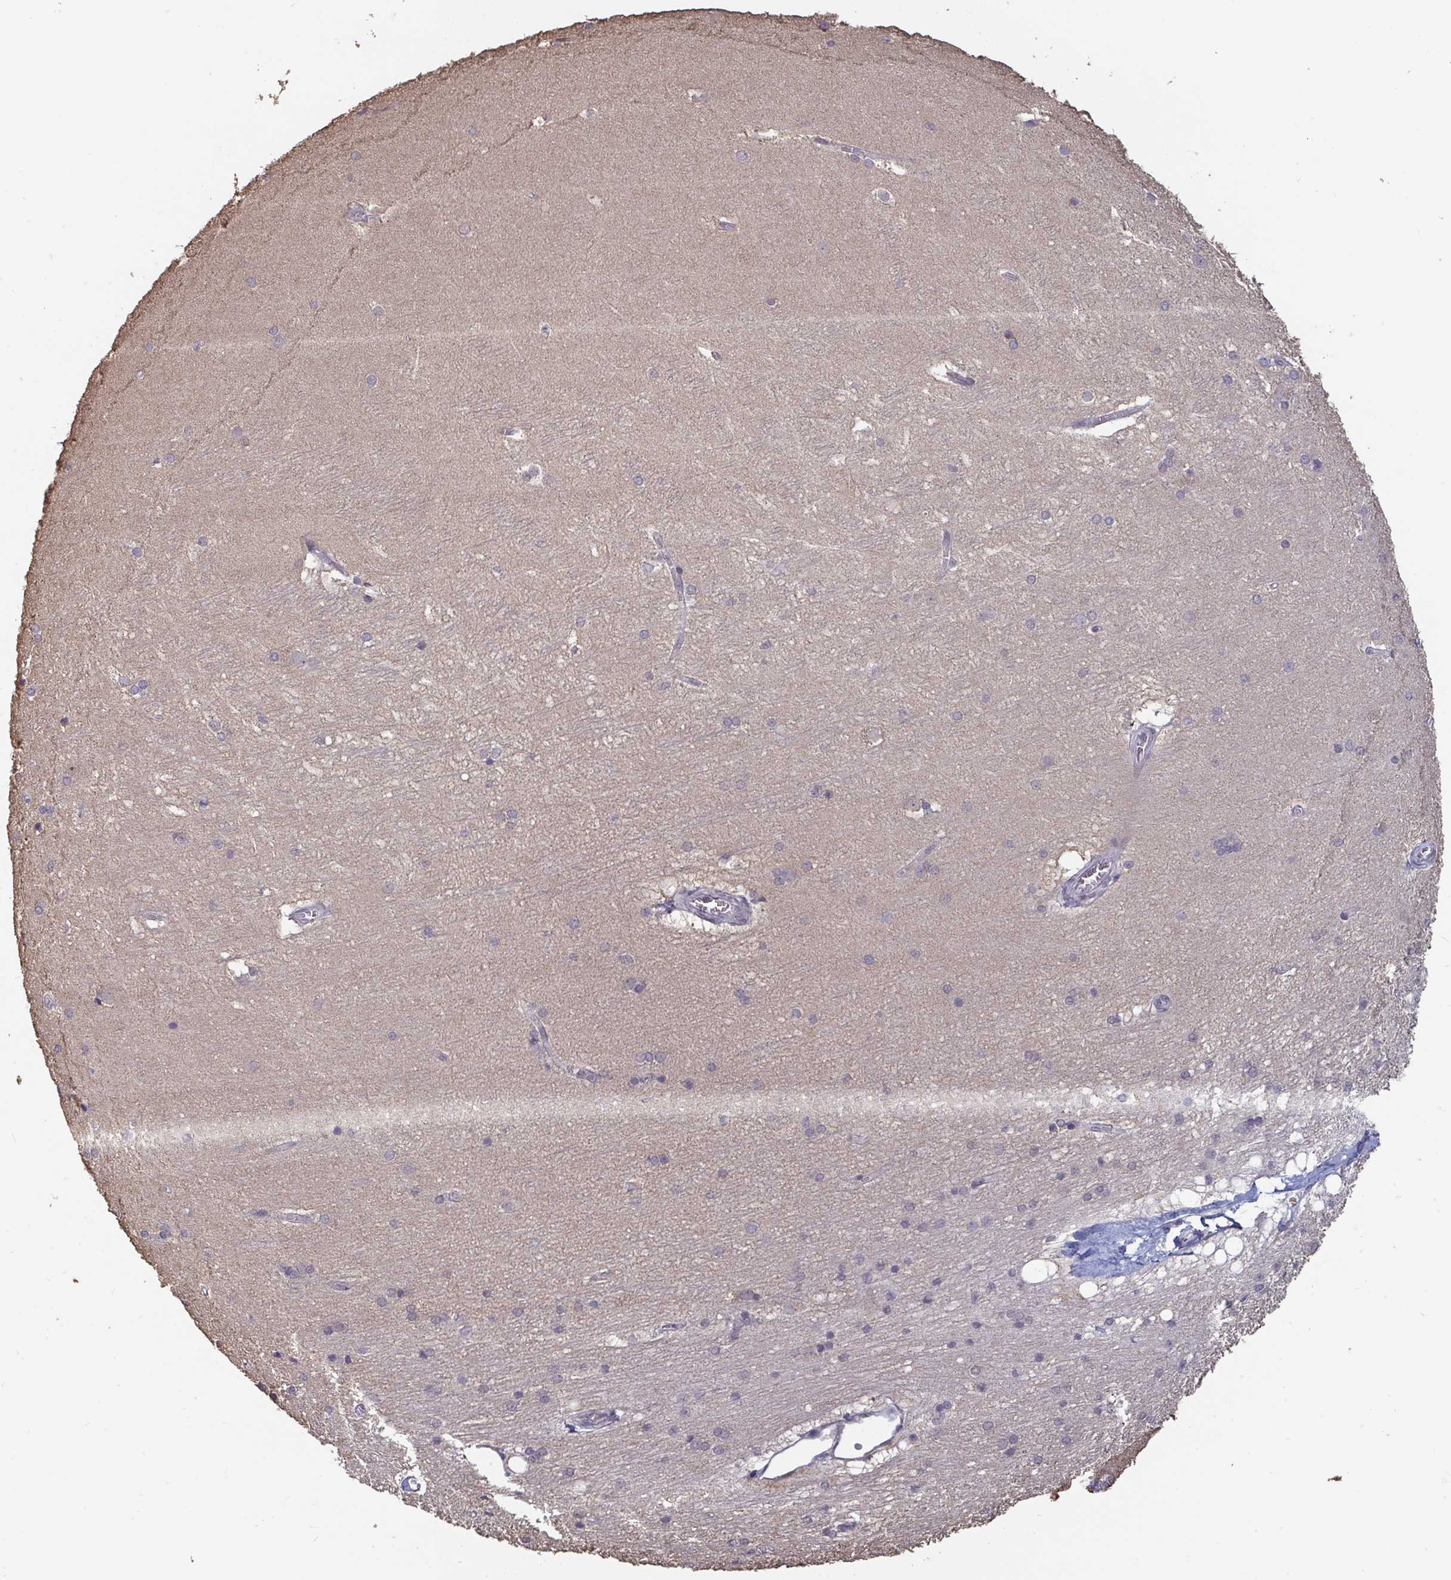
{"staining": {"intensity": "negative", "quantity": "none", "location": "none"}, "tissue": "hippocampus", "cell_type": "Glial cells", "image_type": "normal", "snomed": [{"axis": "morphology", "description": "Normal tissue, NOS"}, {"axis": "topography", "description": "Cerebral cortex"}, {"axis": "topography", "description": "Hippocampus"}], "caption": "Immunohistochemical staining of unremarkable human hippocampus demonstrates no significant positivity in glial cells.", "gene": "LIX1", "patient": {"sex": "female", "age": 19}}